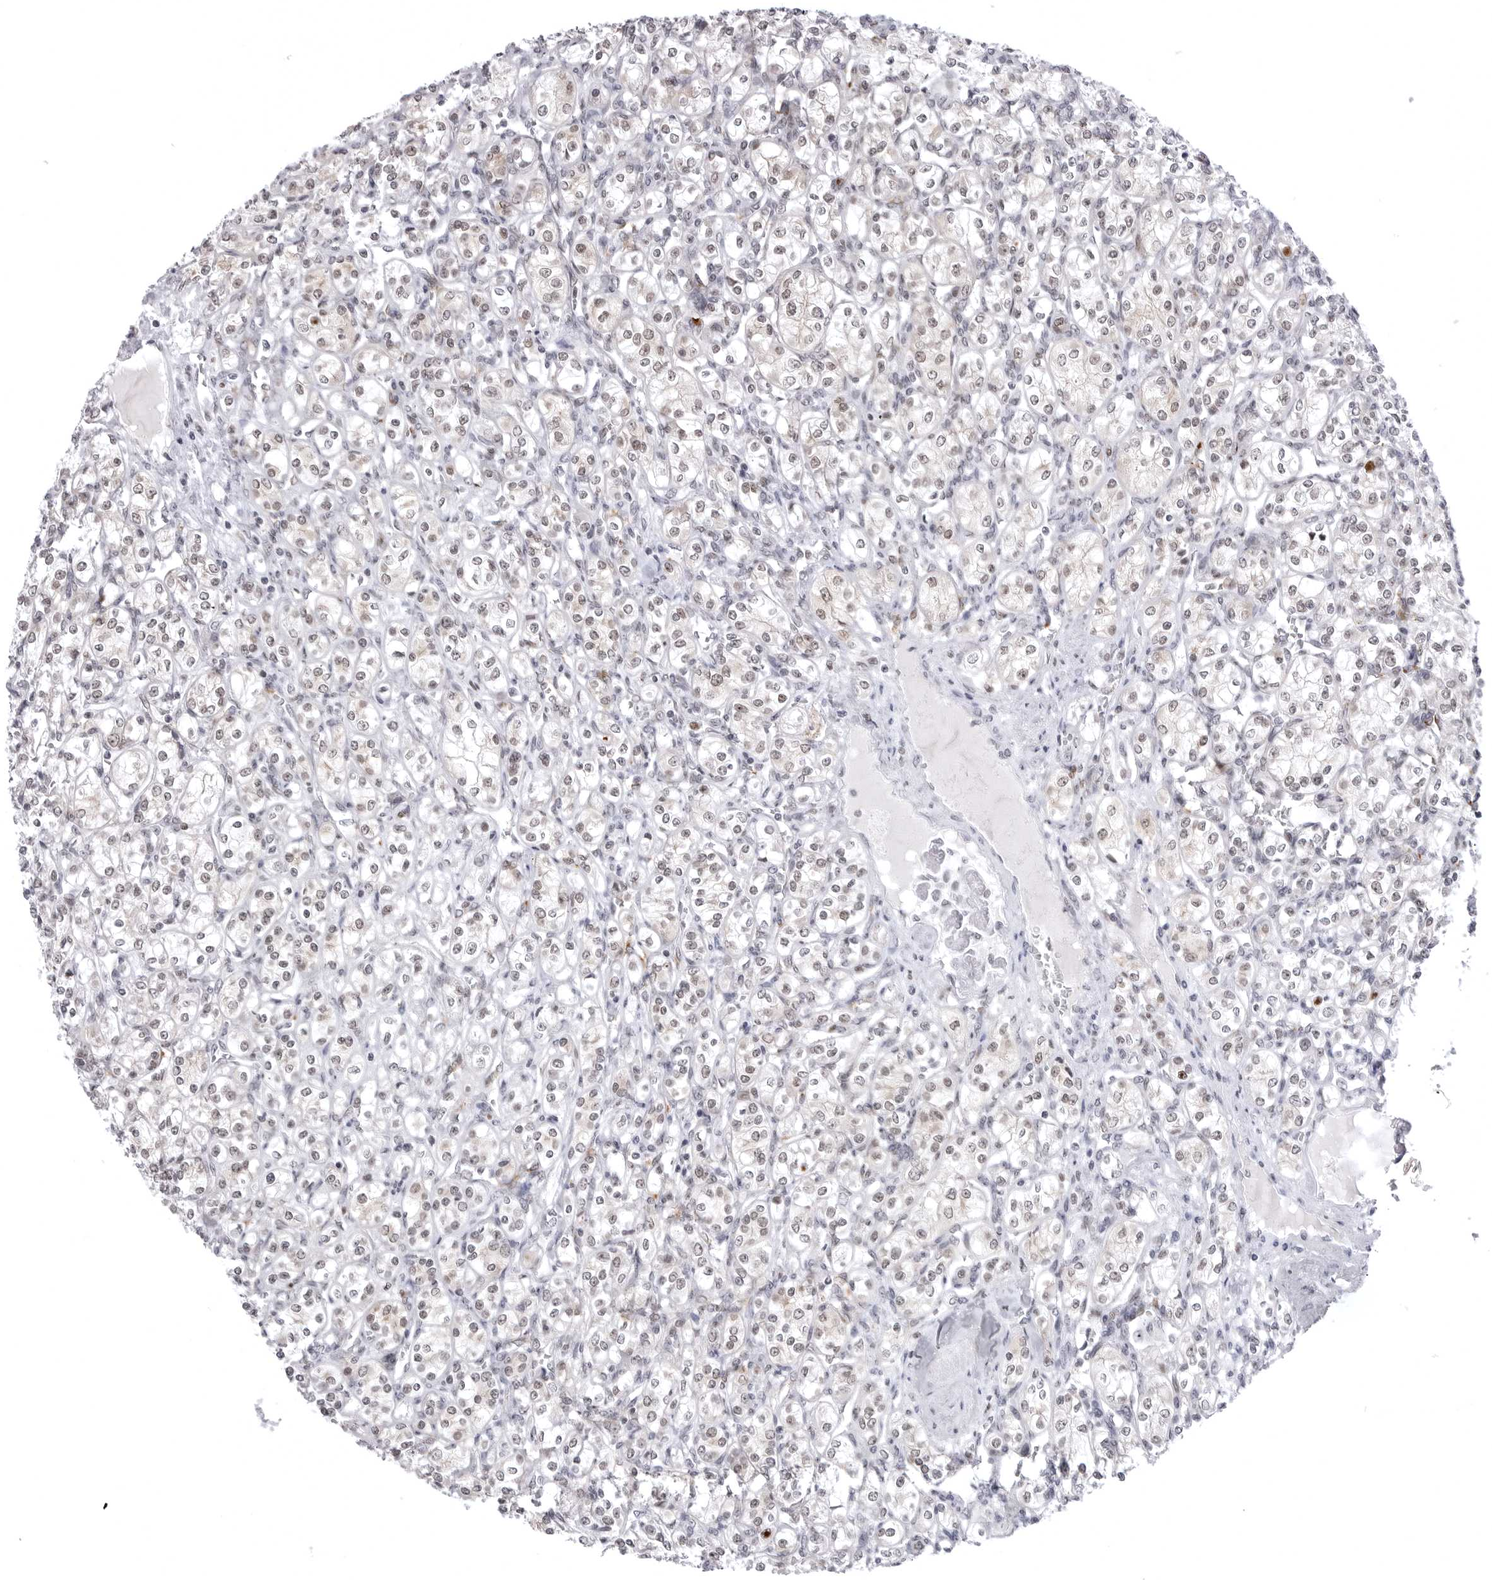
{"staining": {"intensity": "negative", "quantity": "none", "location": "none"}, "tissue": "renal cancer", "cell_type": "Tumor cells", "image_type": "cancer", "snomed": [{"axis": "morphology", "description": "Adenocarcinoma, NOS"}, {"axis": "topography", "description": "Kidney"}], "caption": "DAB immunohistochemical staining of renal cancer displays no significant staining in tumor cells.", "gene": "PTK2B", "patient": {"sex": "male", "age": 77}}